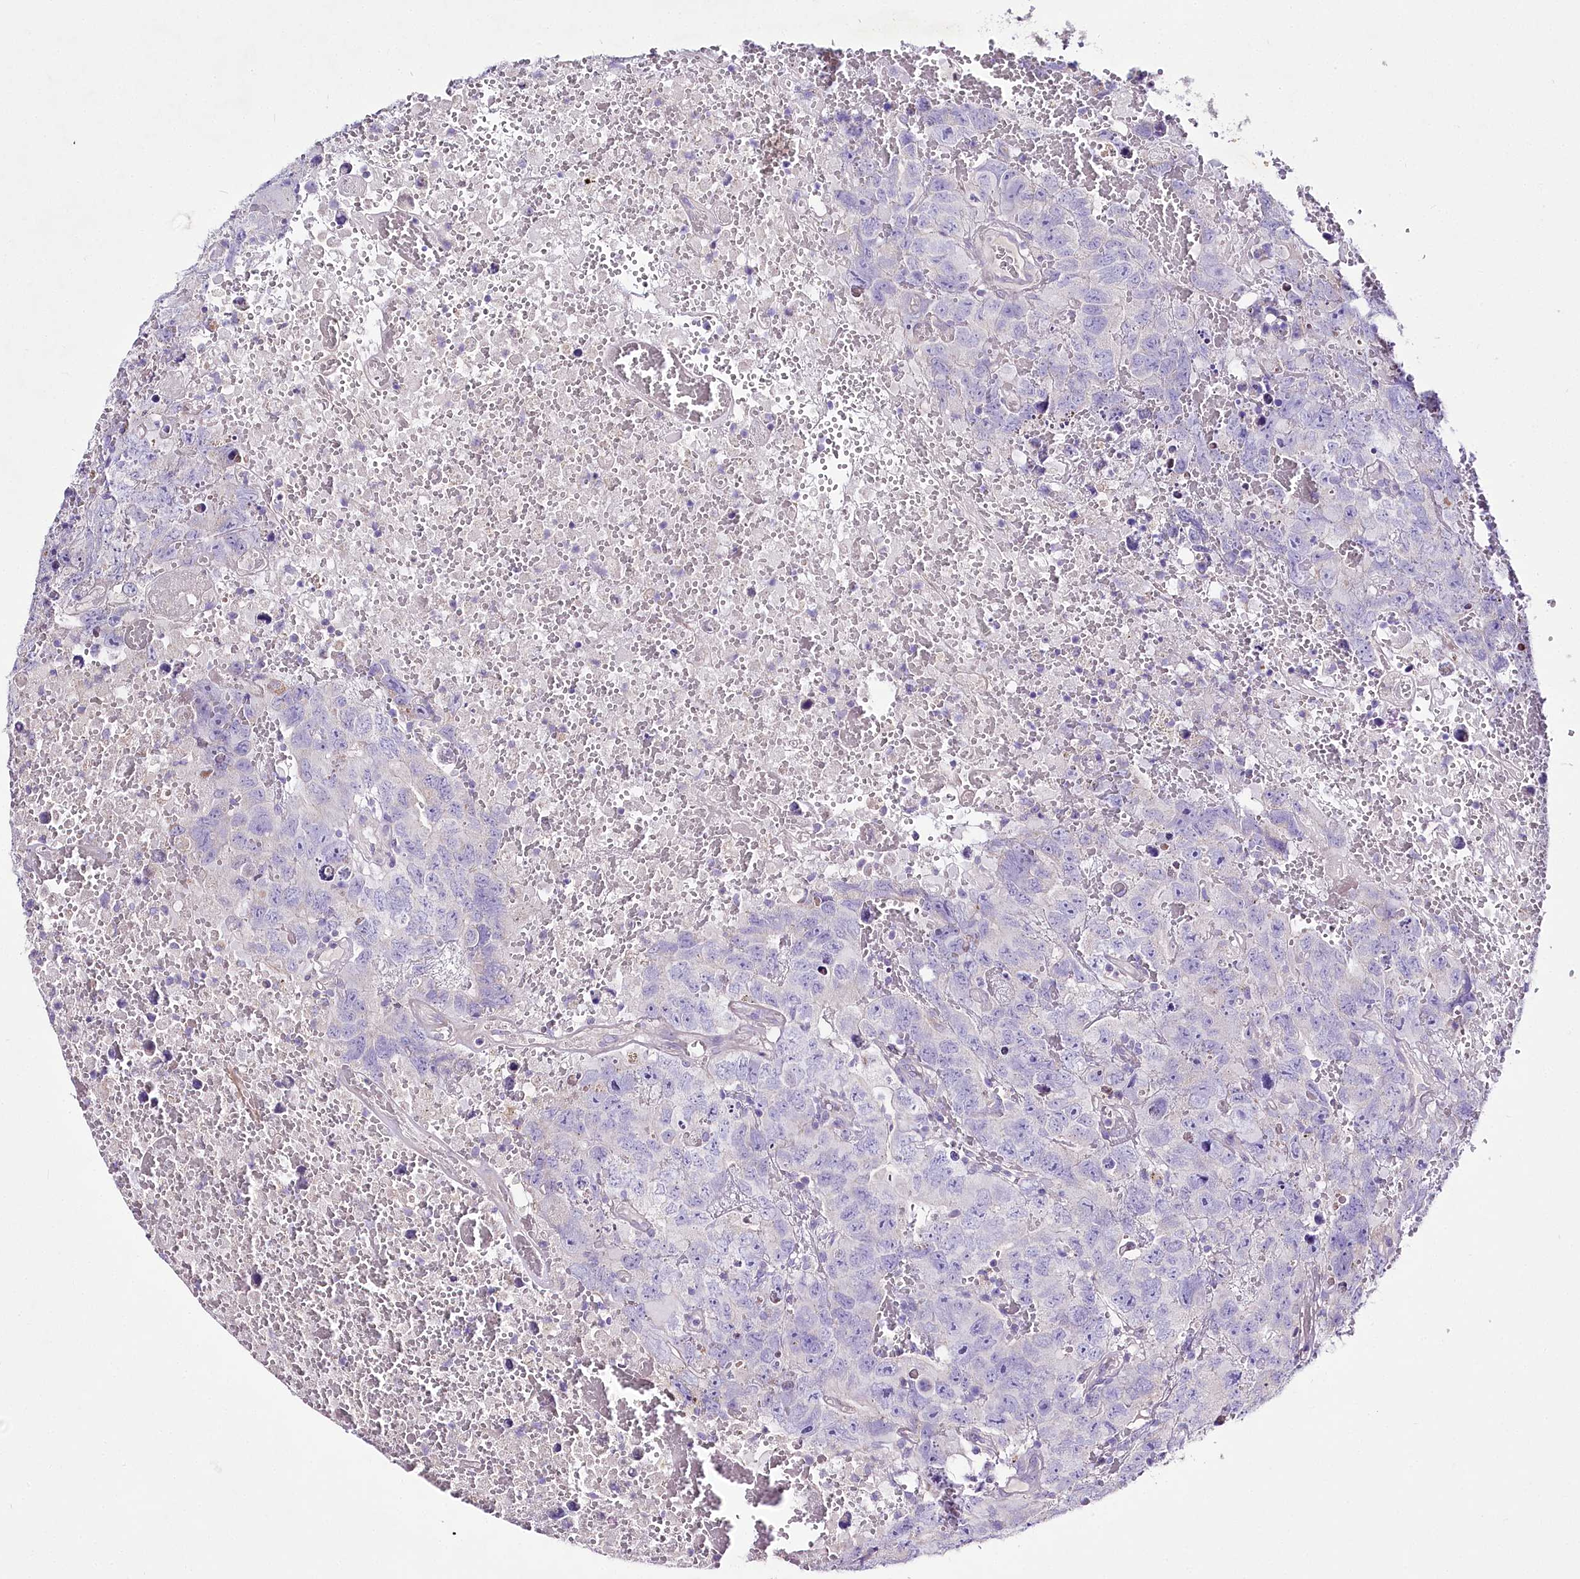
{"staining": {"intensity": "negative", "quantity": "none", "location": "none"}, "tissue": "testis cancer", "cell_type": "Tumor cells", "image_type": "cancer", "snomed": [{"axis": "morphology", "description": "Carcinoma, Embryonal, NOS"}, {"axis": "topography", "description": "Testis"}], "caption": "An IHC image of embryonal carcinoma (testis) is shown. There is no staining in tumor cells of embryonal carcinoma (testis).", "gene": "LRRC14B", "patient": {"sex": "male", "age": 45}}